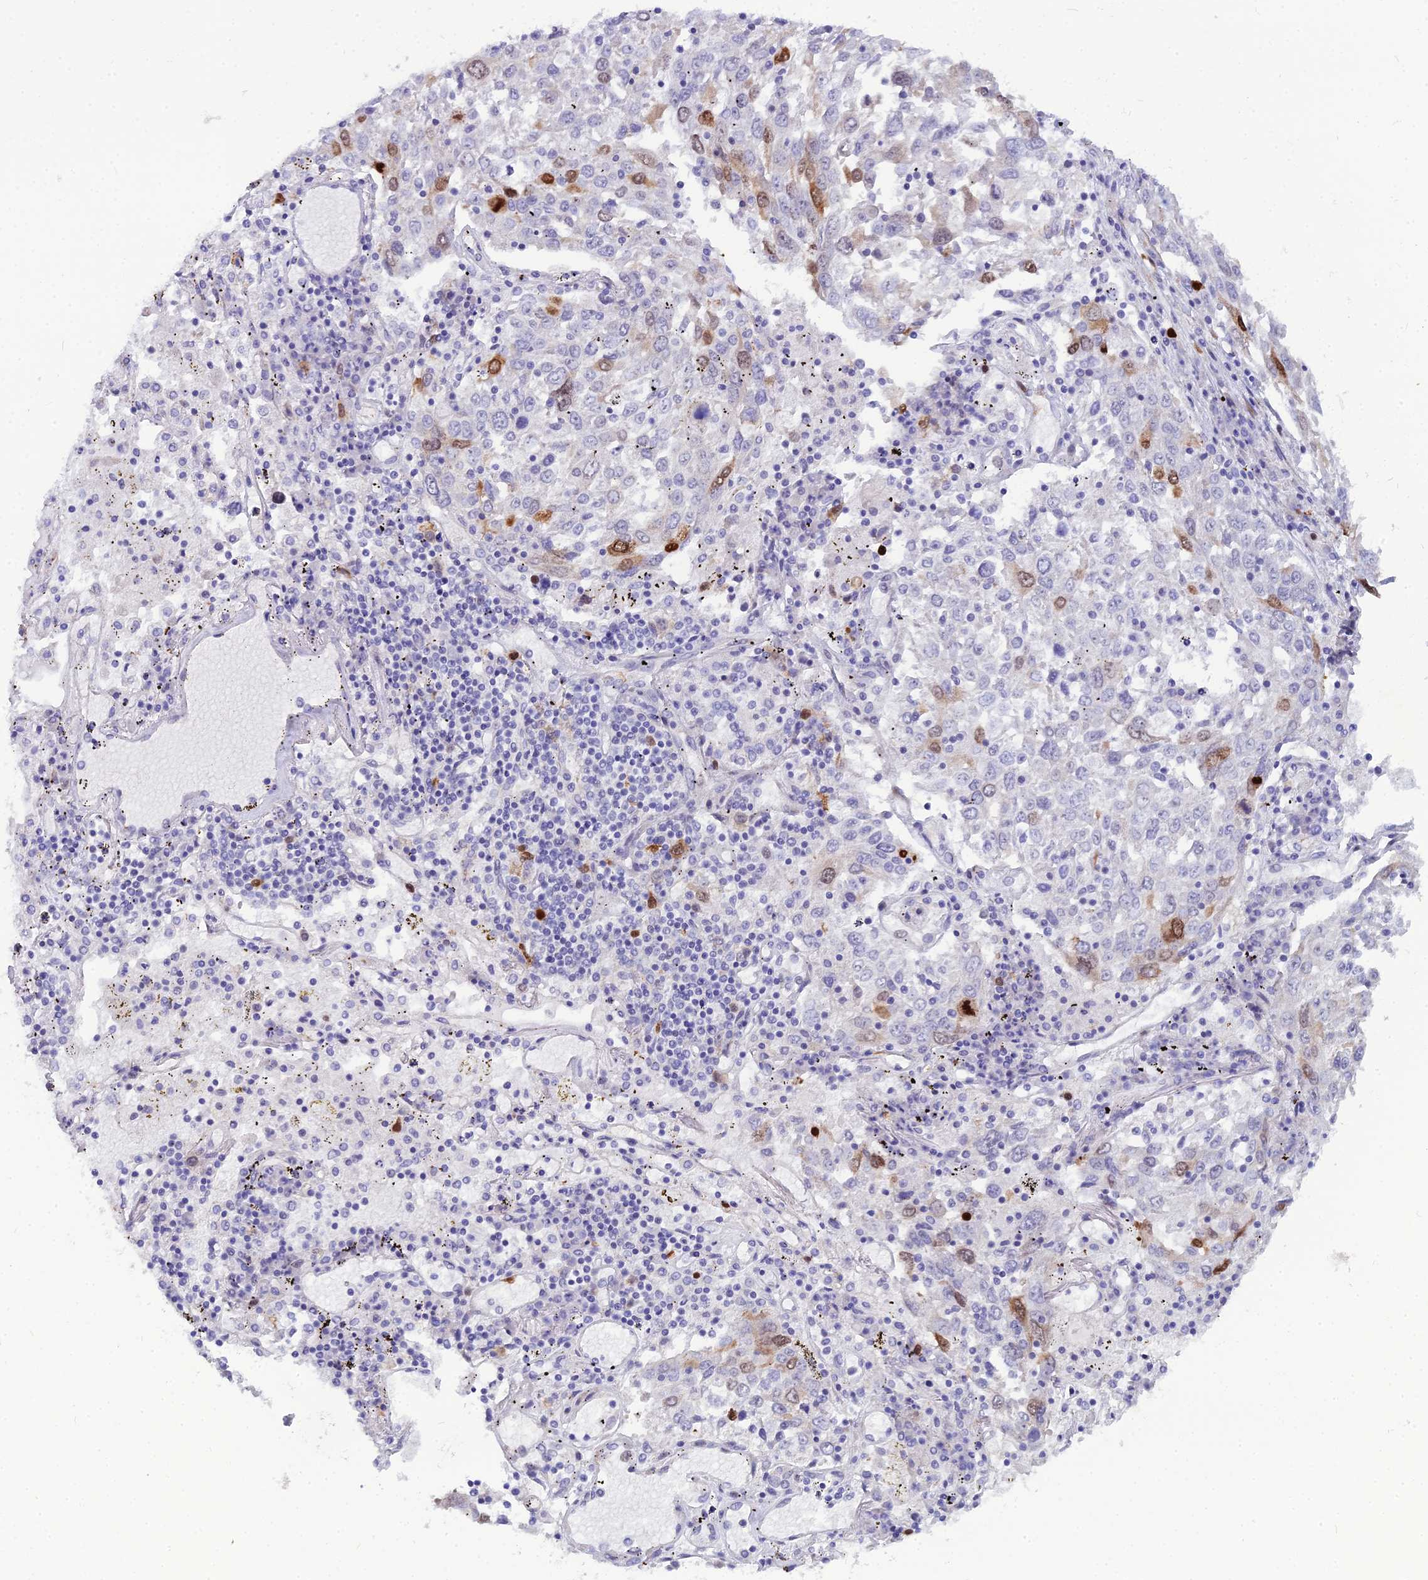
{"staining": {"intensity": "moderate", "quantity": "<25%", "location": "nuclear"}, "tissue": "lung cancer", "cell_type": "Tumor cells", "image_type": "cancer", "snomed": [{"axis": "morphology", "description": "Squamous cell carcinoma, NOS"}, {"axis": "topography", "description": "Lung"}], "caption": "Lung cancer (squamous cell carcinoma) tissue displays moderate nuclear staining in about <25% of tumor cells, visualized by immunohistochemistry.", "gene": "NUSAP1", "patient": {"sex": "male", "age": 65}}